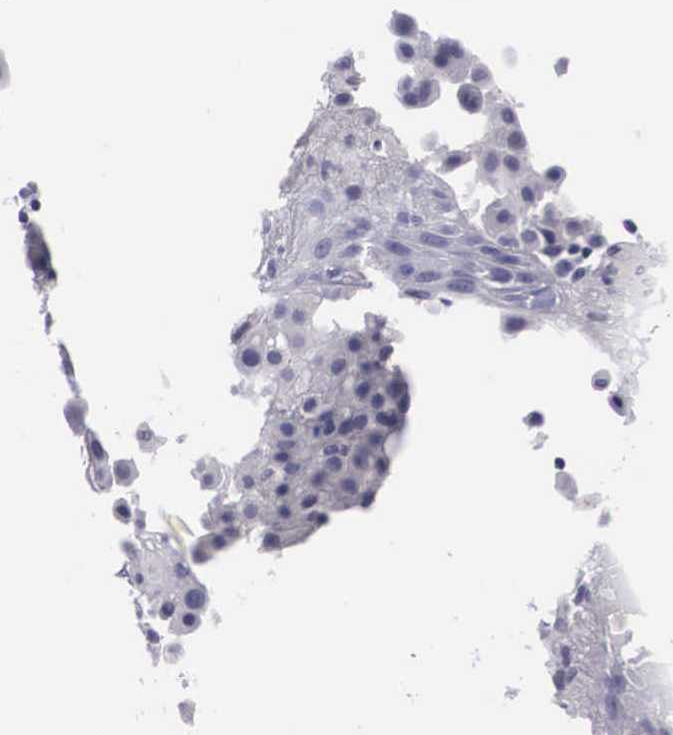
{"staining": {"intensity": "negative", "quantity": "none", "location": "none"}, "tissue": "melanoma", "cell_type": "Tumor cells", "image_type": "cancer", "snomed": [{"axis": "morphology", "description": "Malignant melanoma, NOS"}, {"axis": "topography", "description": "Skin"}], "caption": "Tumor cells show no significant staining in melanoma.", "gene": "C22orf31", "patient": {"sex": "male", "age": 36}}